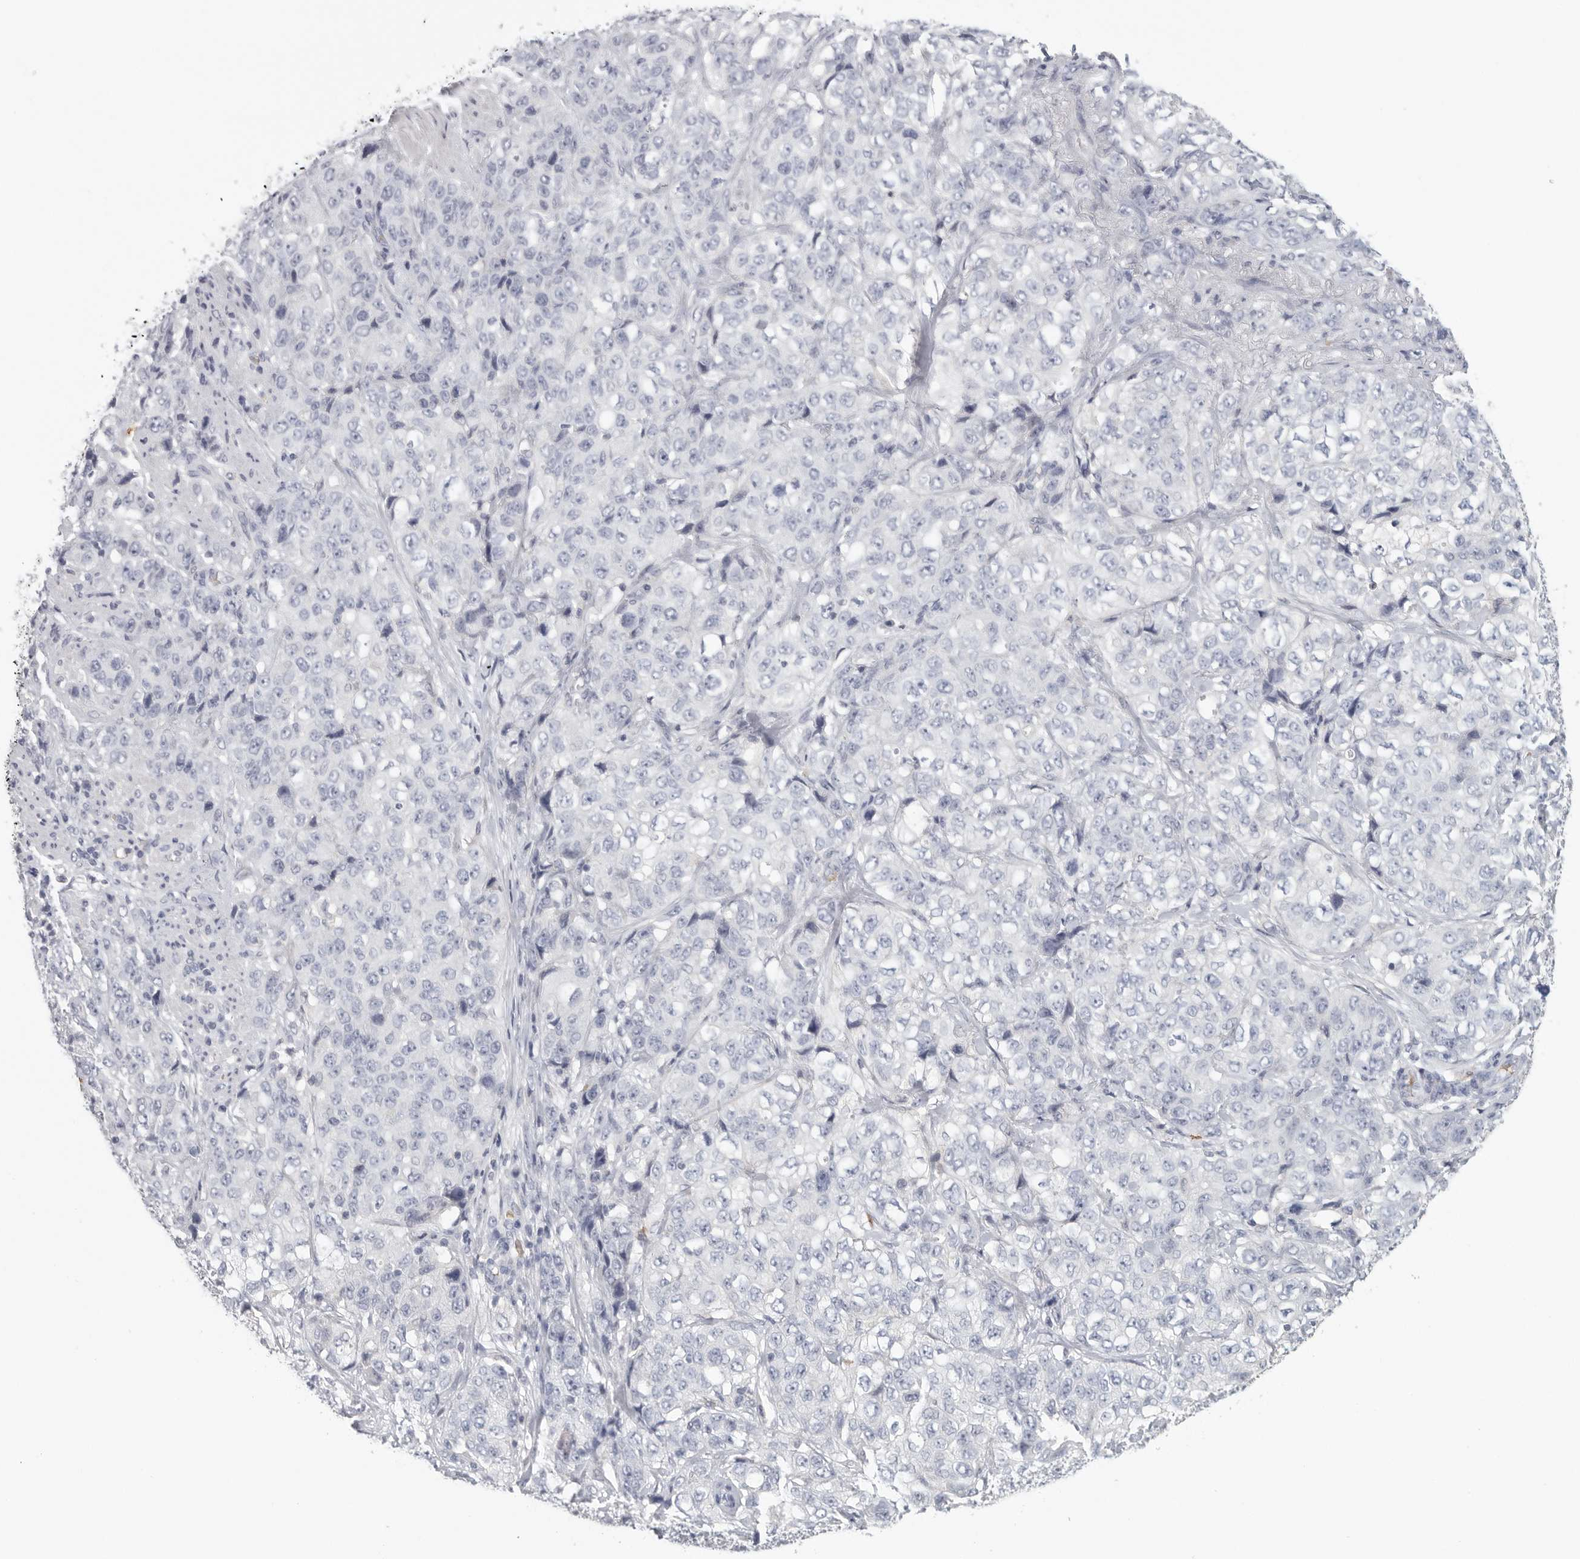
{"staining": {"intensity": "negative", "quantity": "none", "location": "none"}, "tissue": "stomach cancer", "cell_type": "Tumor cells", "image_type": "cancer", "snomed": [{"axis": "morphology", "description": "Adenocarcinoma, NOS"}, {"axis": "topography", "description": "Stomach"}], "caption": "Tumor cells are negative for brown protein staining in stomach adenocarcinoma.", "gene": "DNAJC11", "patient": {"sex": "male", "age": 48}}